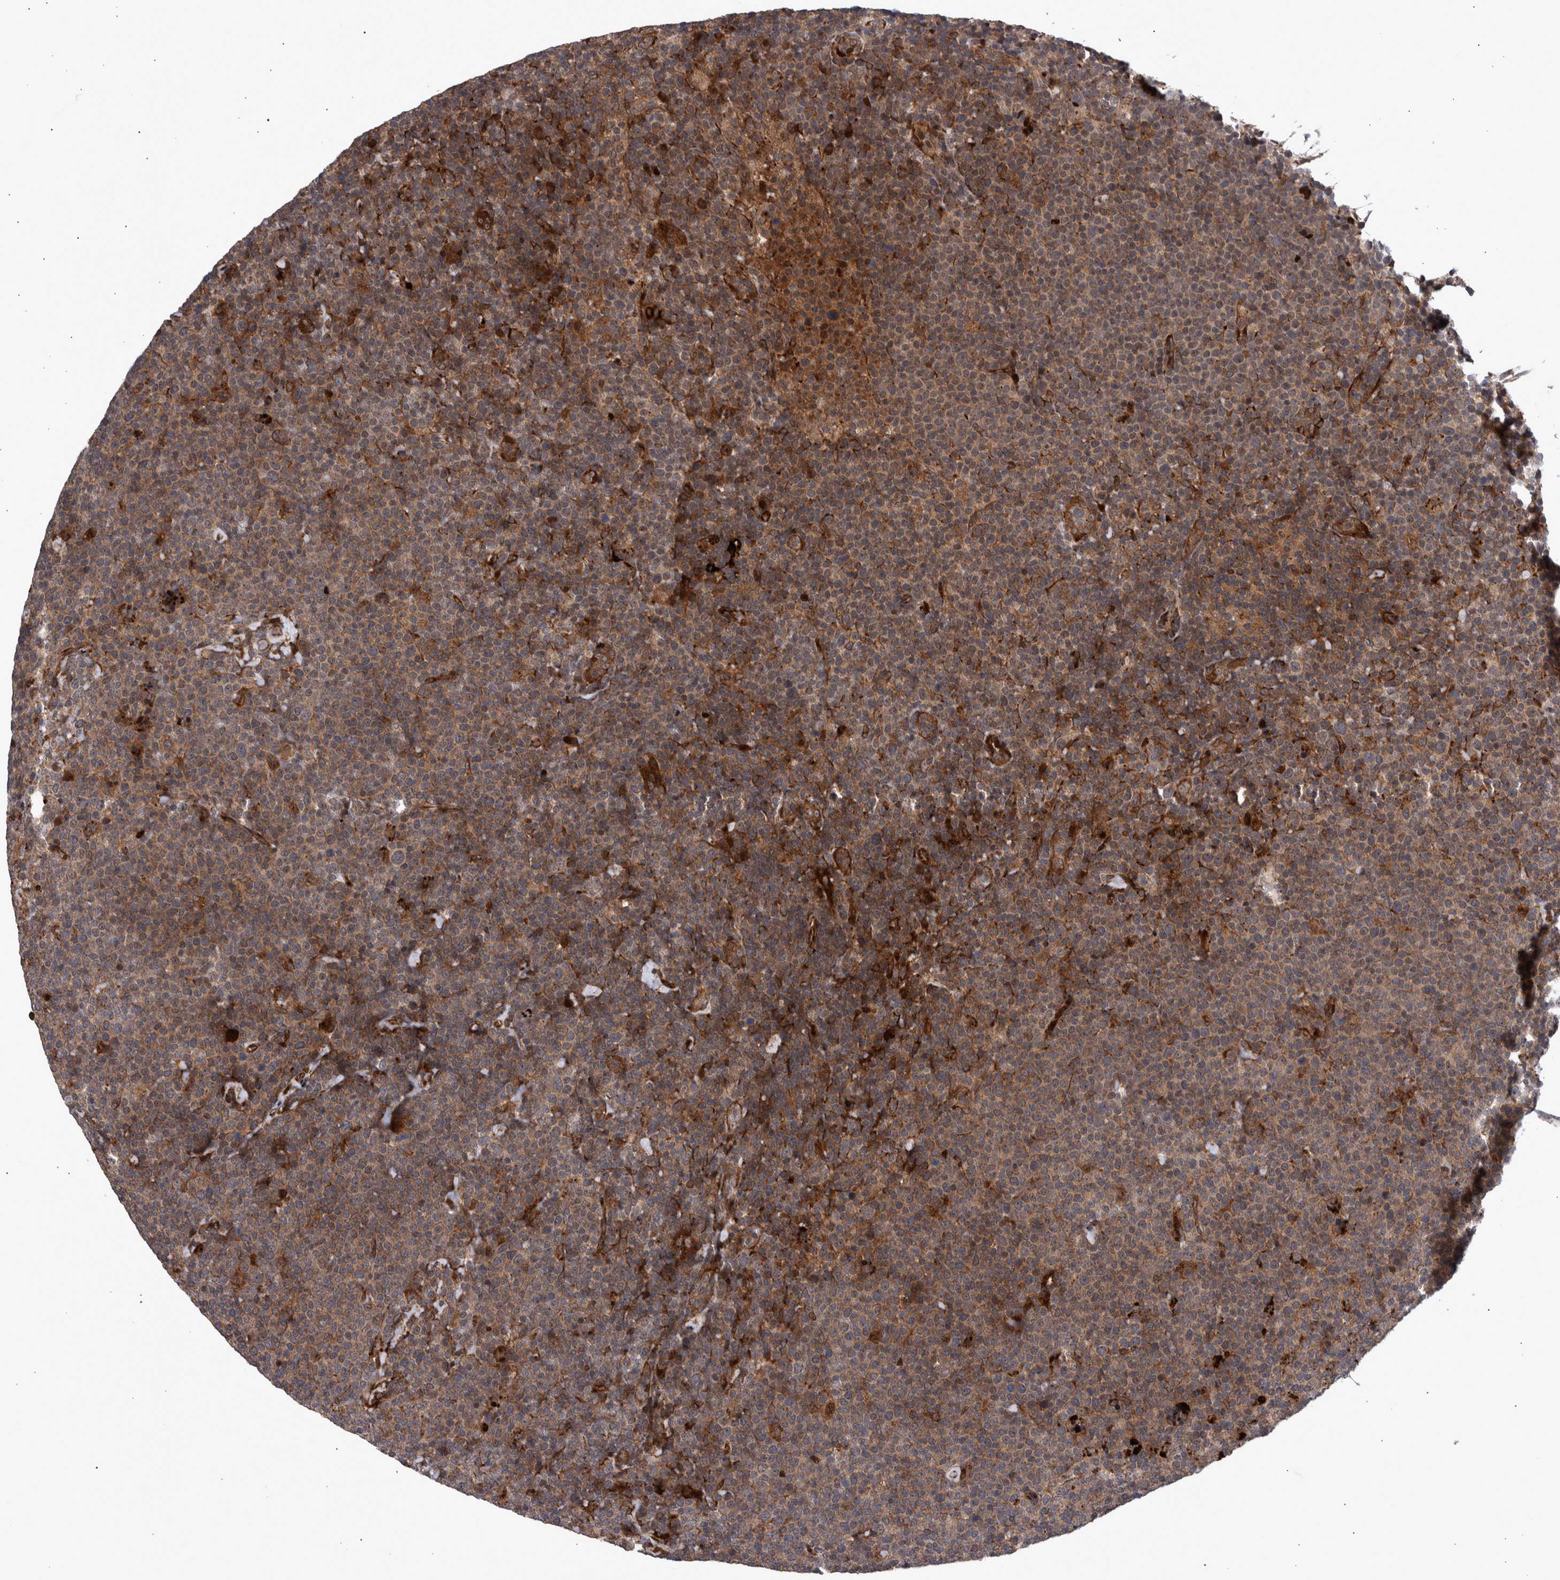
{"staining": {"intensity": "weak", "quantity": ">75%", "location": "cytoplasmic/membranous"}, "tissue": "lymphoma", "cell_type": "Tumor cells", "image_type": "cancer", "snomed": [{"axis": "morphology", "description": "Malignant lymphoma, non-Hodgkin's type, High grade"}, {"axis": "topography", "description": "Lymph node"}], "caption": "Protein positivity by immunohistochemistry shows weak cytoplasmic/membranous staining in approximately >75% of tumor cells in high-grade malignant lymphoma, non-Hodgkin's type.", "gene": "SHISA6", "patient": {"sex": "male", "age": 61}}